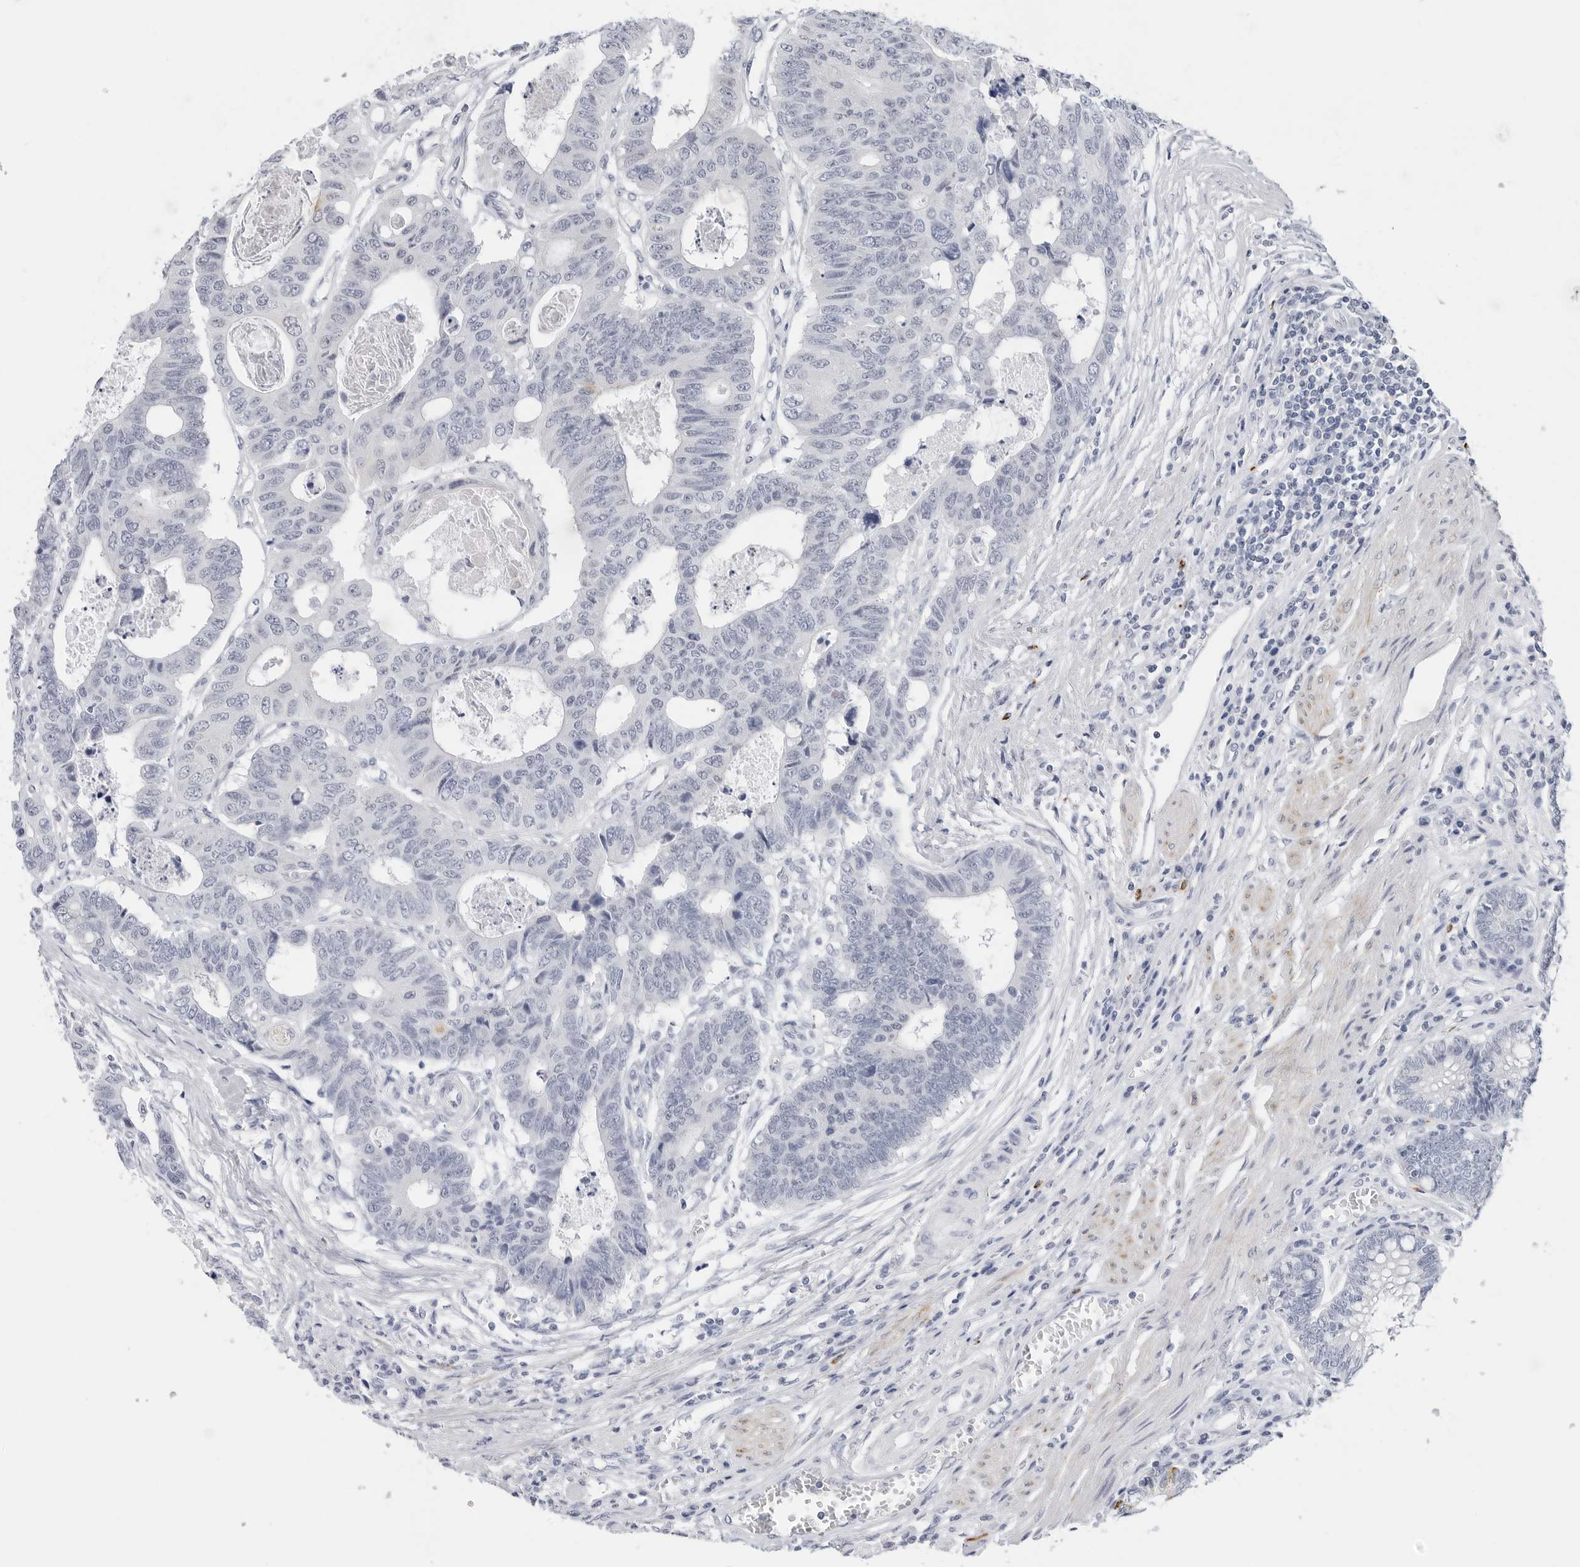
{"staining": {"intensity": "negative", "quantity": "none", "location": "none"}, "tissue": "colorectal cancer", "cell_type": "Tumor cells", "image_type": "cancer", "snomed": [{"axis": "morphology", "description": "Adenocarcinoma, NOS"}, {"axis": "topography", "description": "Rectum"}], "caption": "Colorectal adenocarcinoma stained for a protein using immunohistochemistry exhibits no positivity tumor cells.", "gene": "HSPB7", "patient": {"sex": "male", "age": 84}}